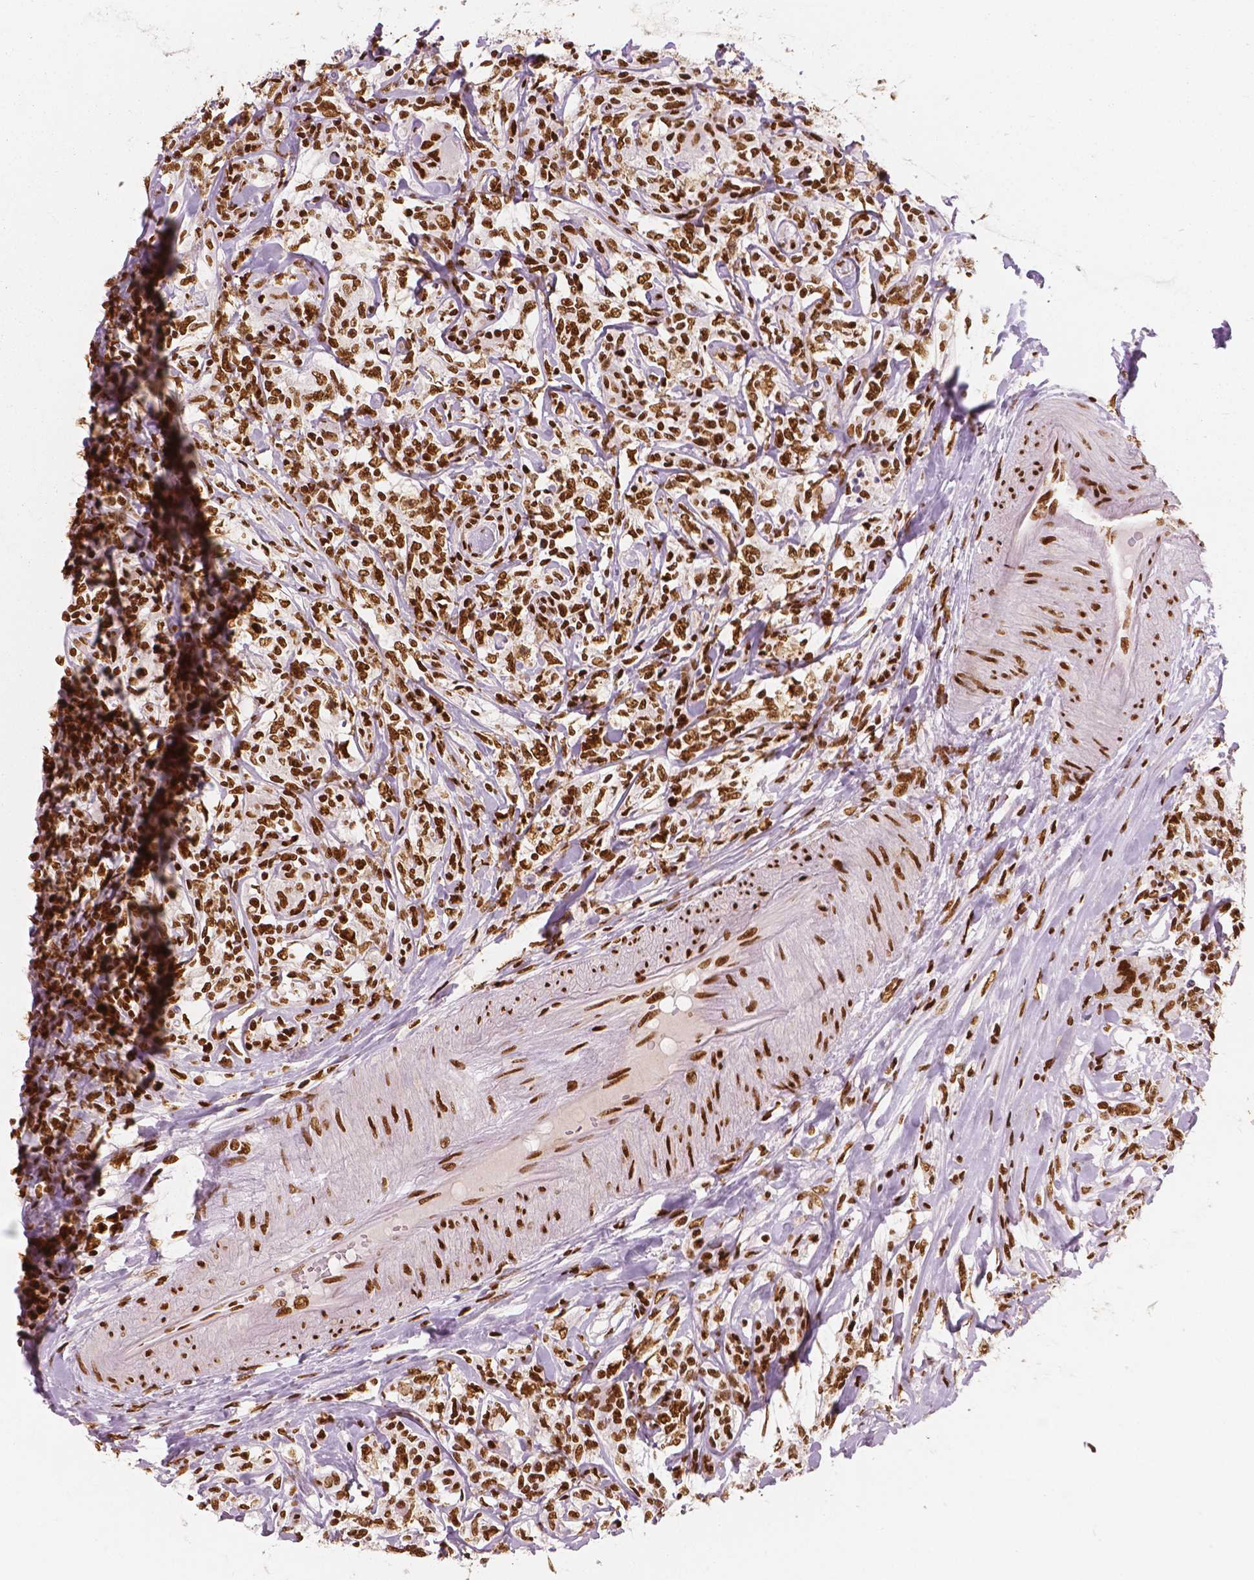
{"staining": {"intensity": "strong", "quantity": ">75%", "location": "nuclear"}, "tissue": "lymphoma", "cell_type": "Tumor cells", "image_type": "cancer", "snomed": [{"axis": "morphology", "description": "Malignant lymphoma, non-Hodgkin's type, High grade"}, {"axis": "topography", "description": "Lymph node"}], "caption": "High-grade malignant lymphoma, non-Hodgkin's type was stained to show a protein in brown. There is high levels of strong nuclear expression in about >75% of tumor cells.", "gene": "BRD4", "patient": {"sex": "female", "age": 84}}